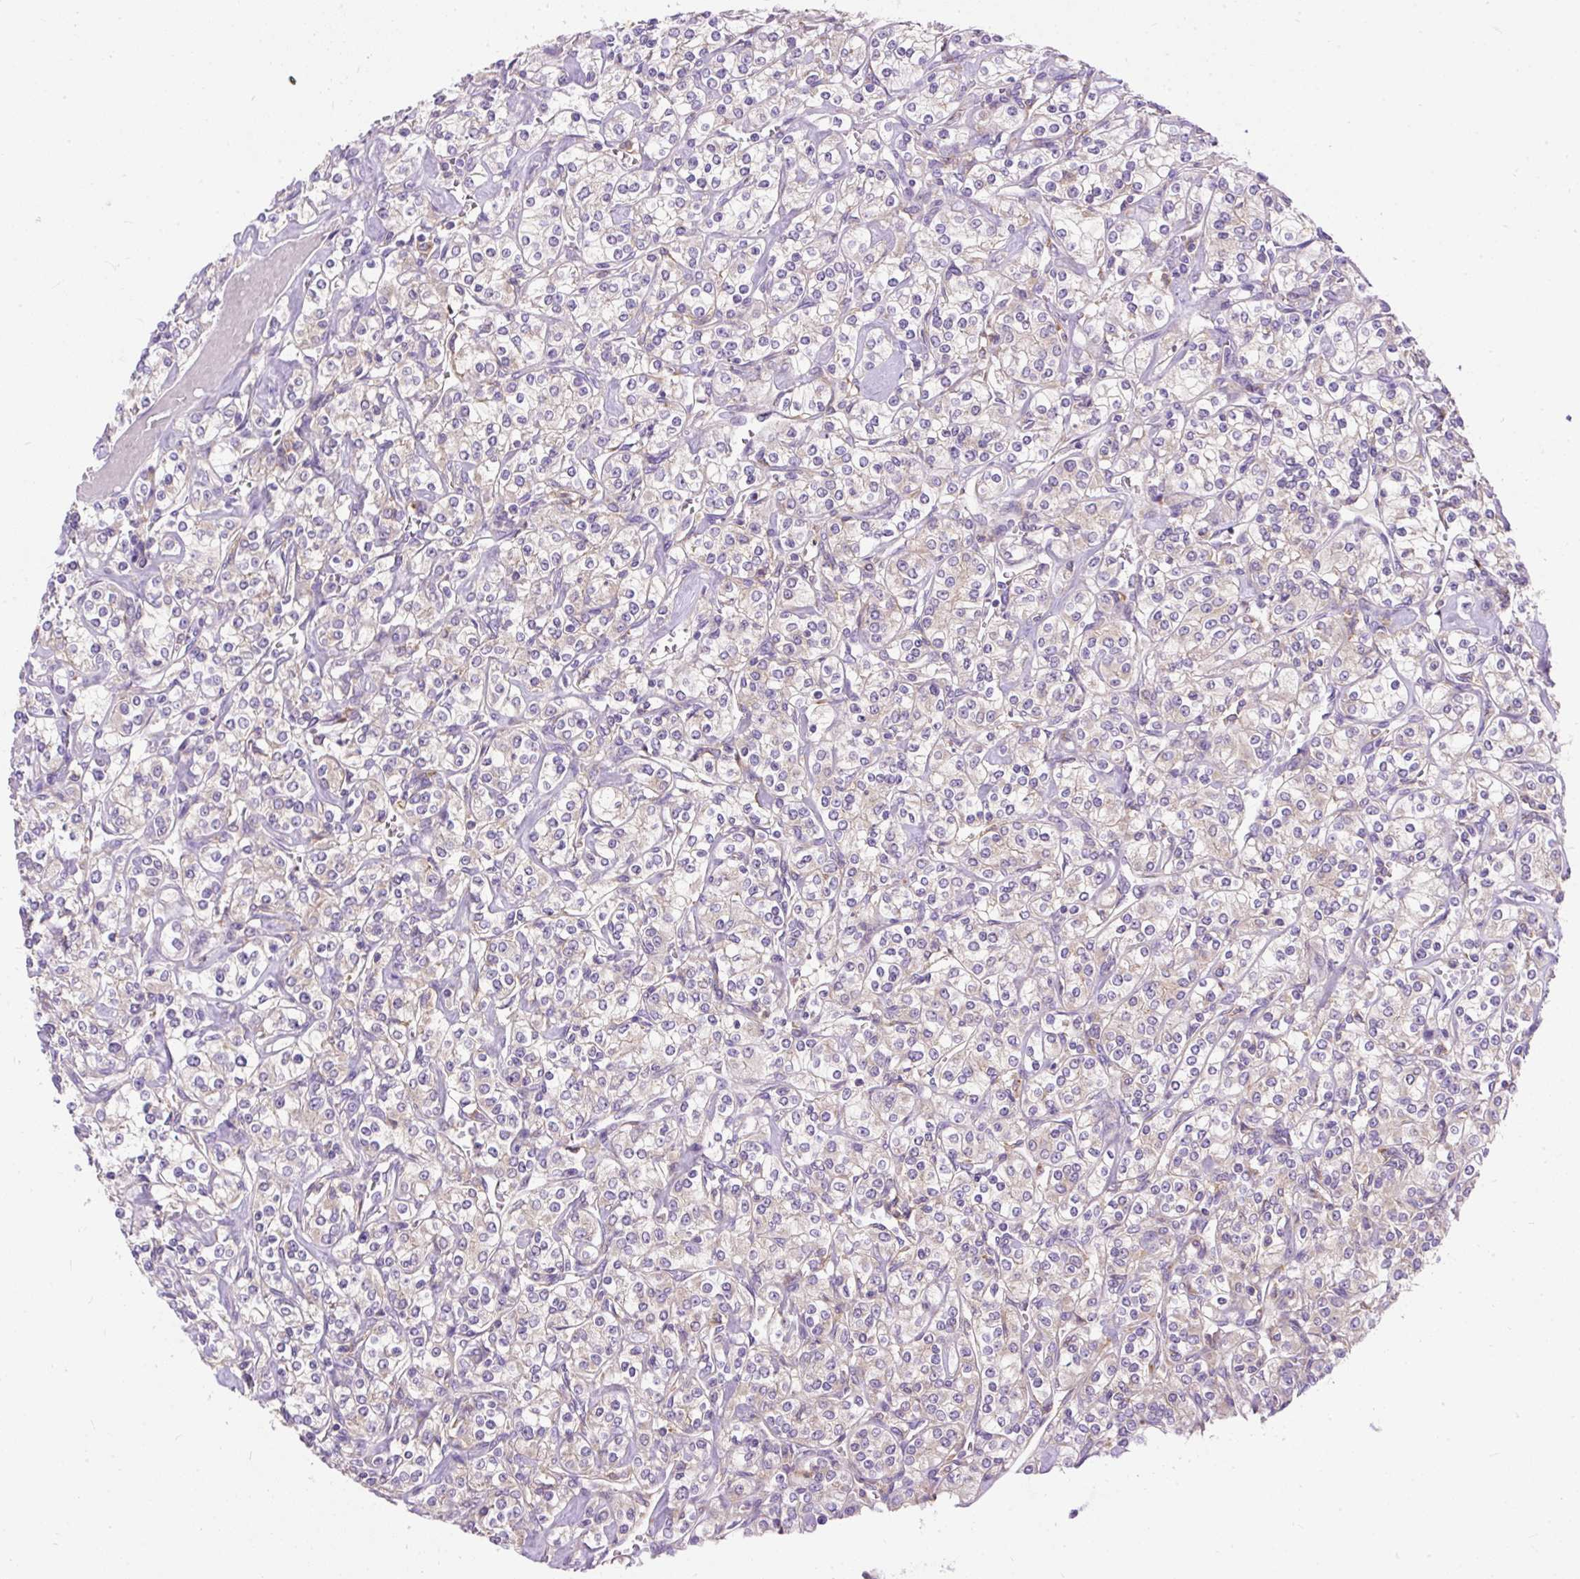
{"staining": {"intensity": "negative", "quantity": "none", "location": "none"}, "tissue": "renal cancer", "cell_type": "Tumor cells", "image_type": "cancer", "snomed": [{"axis": "morphology", "description": "Adenocarcinoma, NOS"}, {"axis": "topography", "description": "Kidney"}], "caption": "This is an IHC micrograph of adenocarcinoma (renal). There is no expression in tumor cells.", "gene": "OR4K15", "patient": {"sex": "male", "age": 77}}